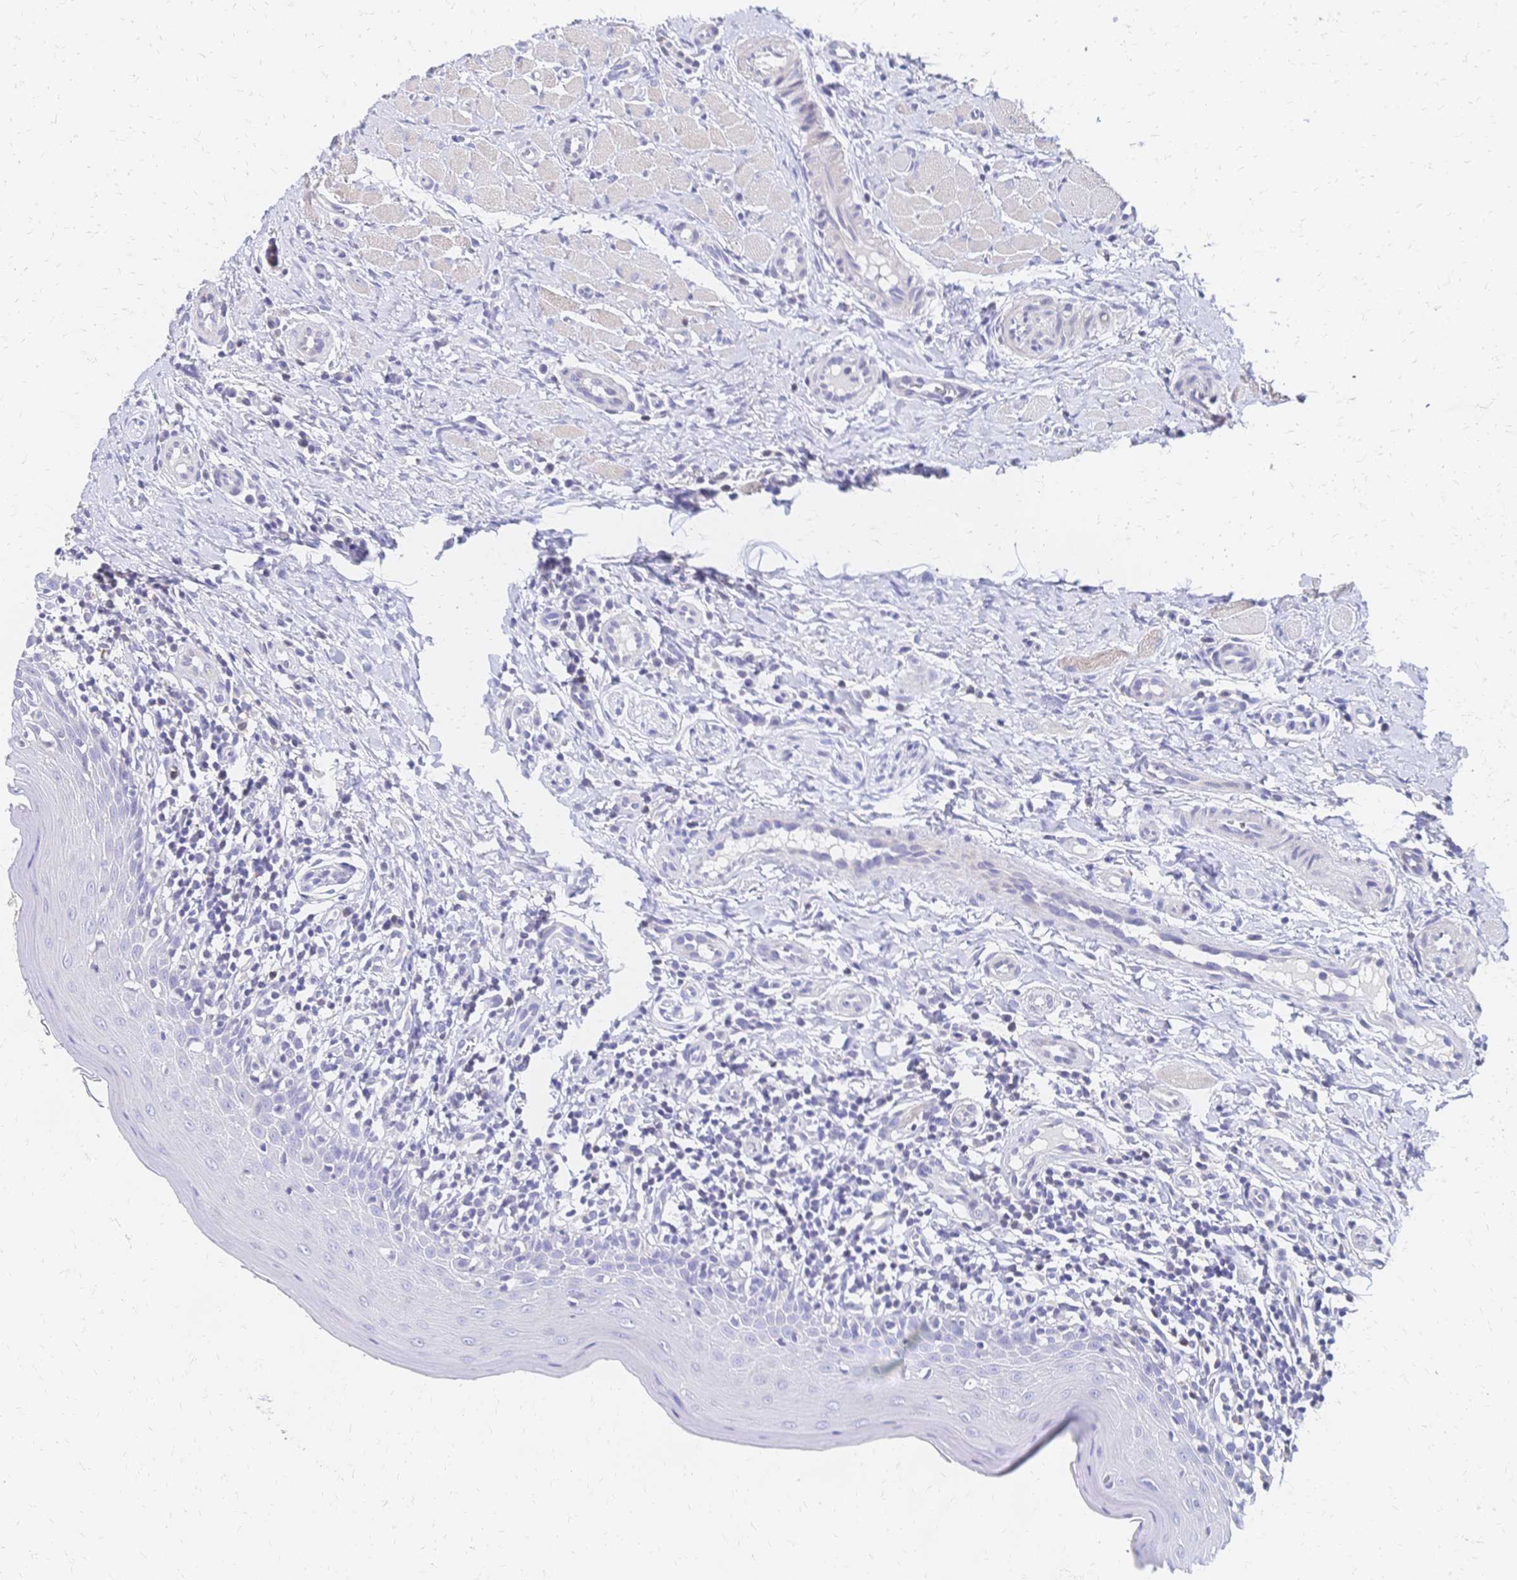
{"staining": {"intensity": "negative", "quantity": "none", "location": "none"}, "tissue": "oral mucosa", "cell_type": "Squamous epithelial cells", "image_type": "normal", "snomed": [{"axis": "morphology", "description": "Normal tissue, NOS"}, {"axis": "topography", "description": "Oral tissue"}, {"axis": "topography", "description": "Tounge, NOS"}], "caption": "Oral mucosa stained for a protein using immunohistochemistry (IHC) displays no positivity squamous epithelial cells.", "gene": "DTNB", "patient": {"sex": "female", "age": 58}}